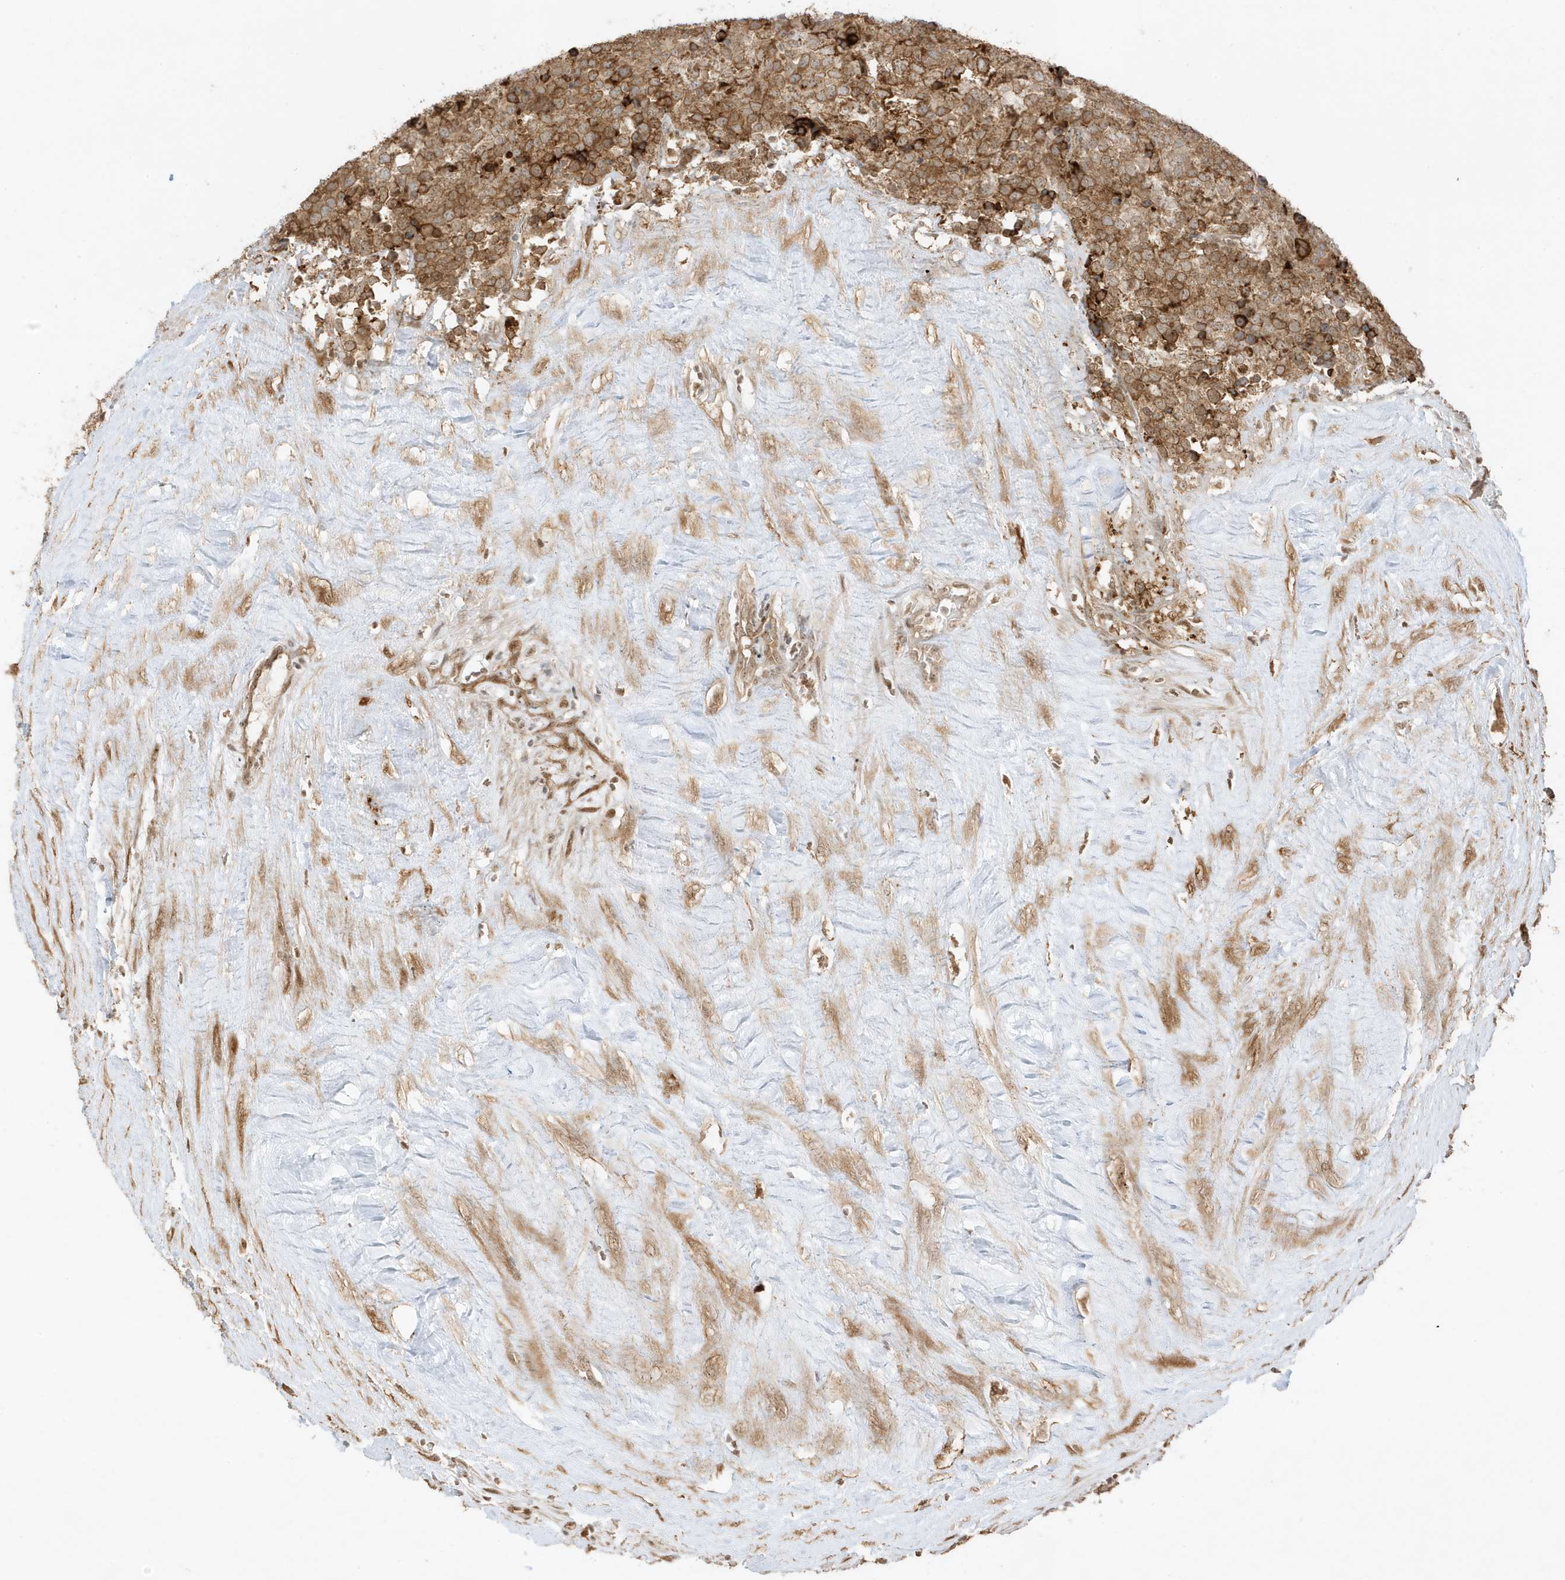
{"staining": {"intensity": "moderate", "quantity": ">75%", "location": "cytoplasmic/membranous"}, "tissue": "testis cancer", "cell_type": "Tumor cells", "image_type": "cancer", "snomed": [{"axis": "morphology", "description": "Seminoma, NOS"}, {"axis": "topography", "description": "Testis"}], "caption": "Moderate cytoplasmic/membranous staining is appreciated in approximately >75% of tumor cells in testis cancer (seminoma). The staining is performed using DAB brown chromogen to label protein expression. The nuclei are counter-stained blue using hematoxylin.", "gene": "ZBTB41", "patient": {"sex": "male", "age": 71}}